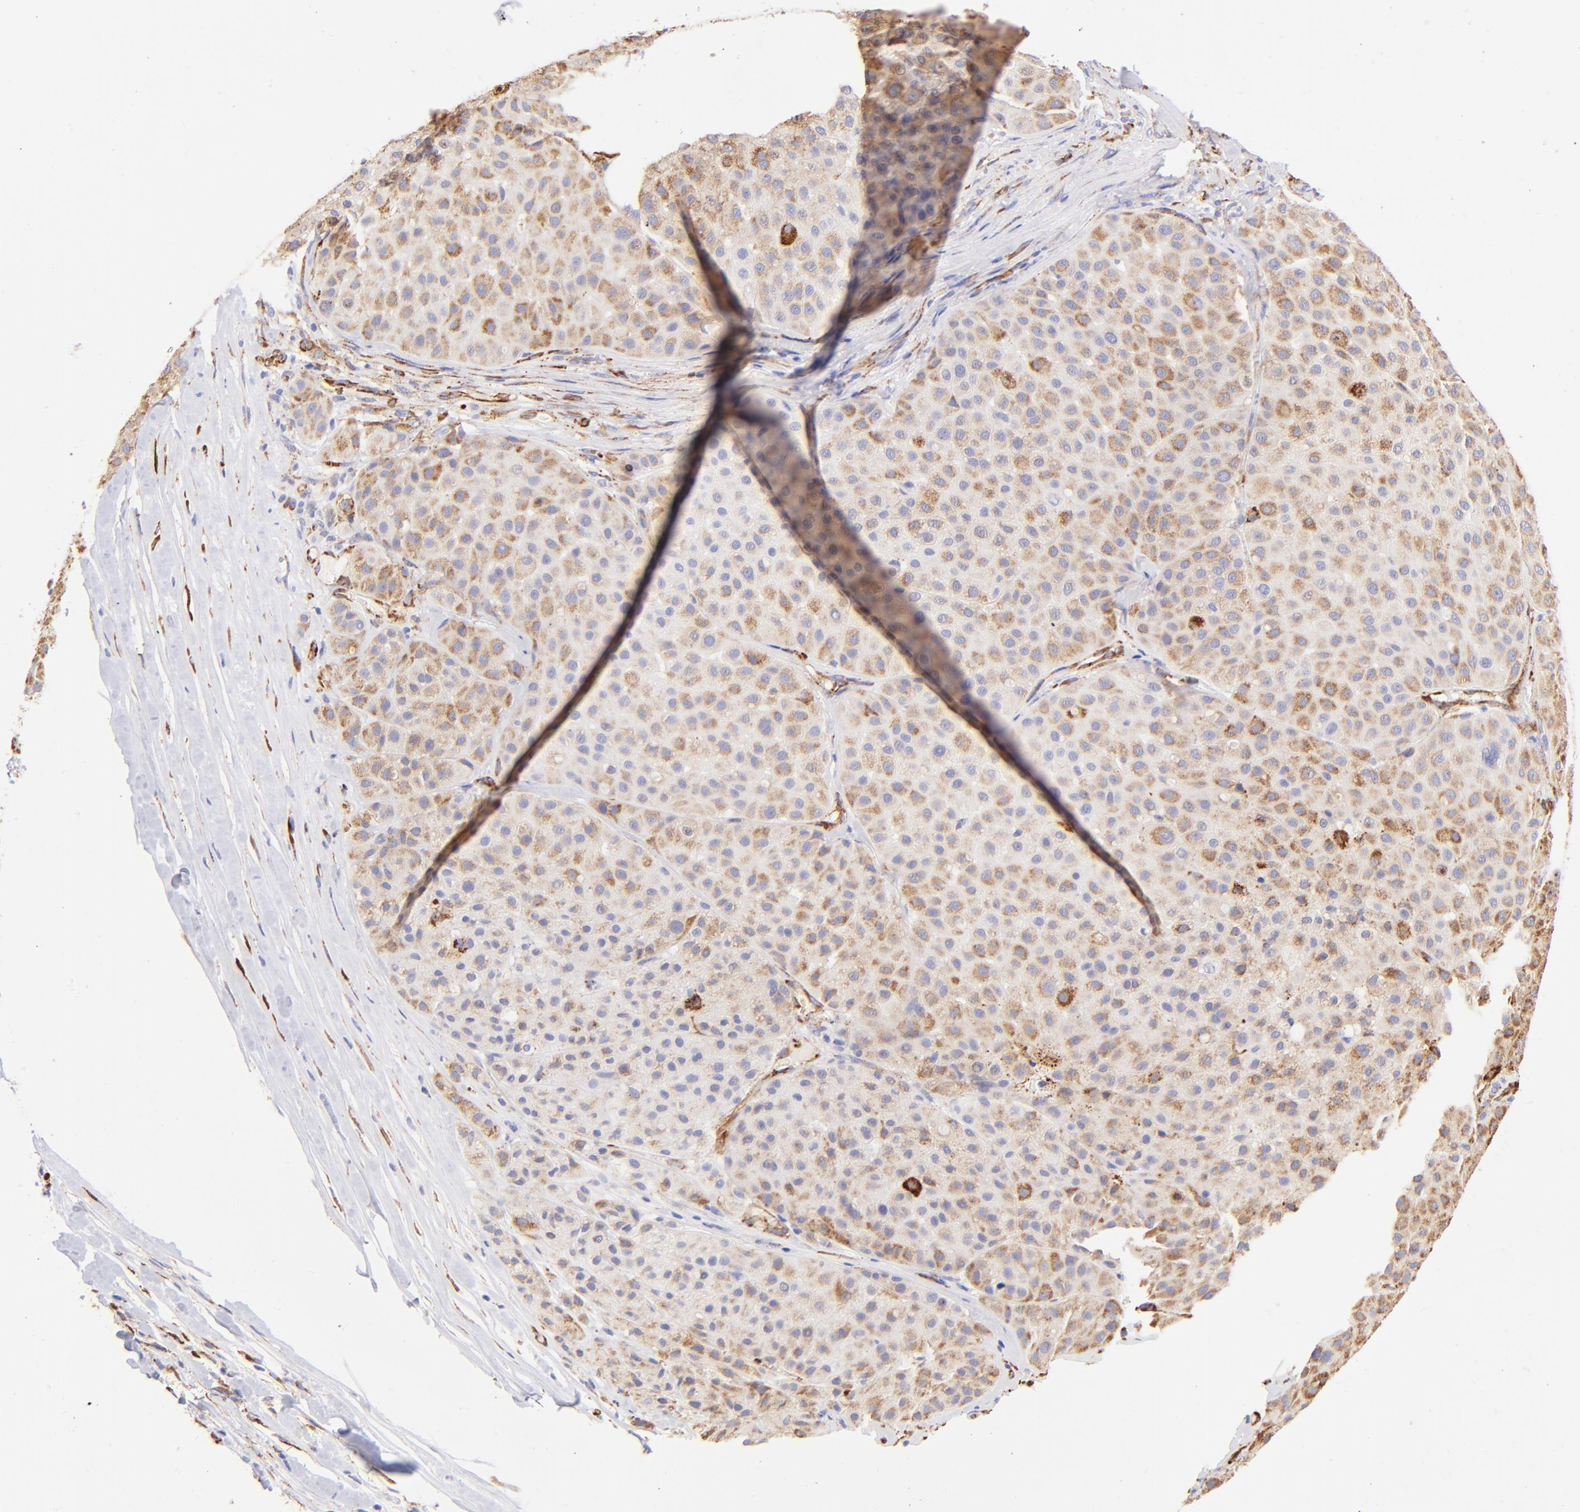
{"staining": {"intensity": "moderate", "quantity": ">75%", "location": "cytoplasmic/membranous"}, "tissue": "melanoma", "cell_type": "Tumor cells", "image_type": "cancer", "snomed": [{"axis": "morphology", "description": "Normal tissue, NOS"}, {"axis": "morphology", "description": "Malignant melanoma, Metastatic site"}, {"axis": "topography", "description": "Skin"}], "caption": "Tumor cells reveal medium levels of moderate cytoplasmic/membranous positivity in about >75% of cells in human melanoma. The protein is shown in brown color, while the nuclei are stained blue.", "gene": "SPARC", "patient": {"sex": "male", "age": 41}}